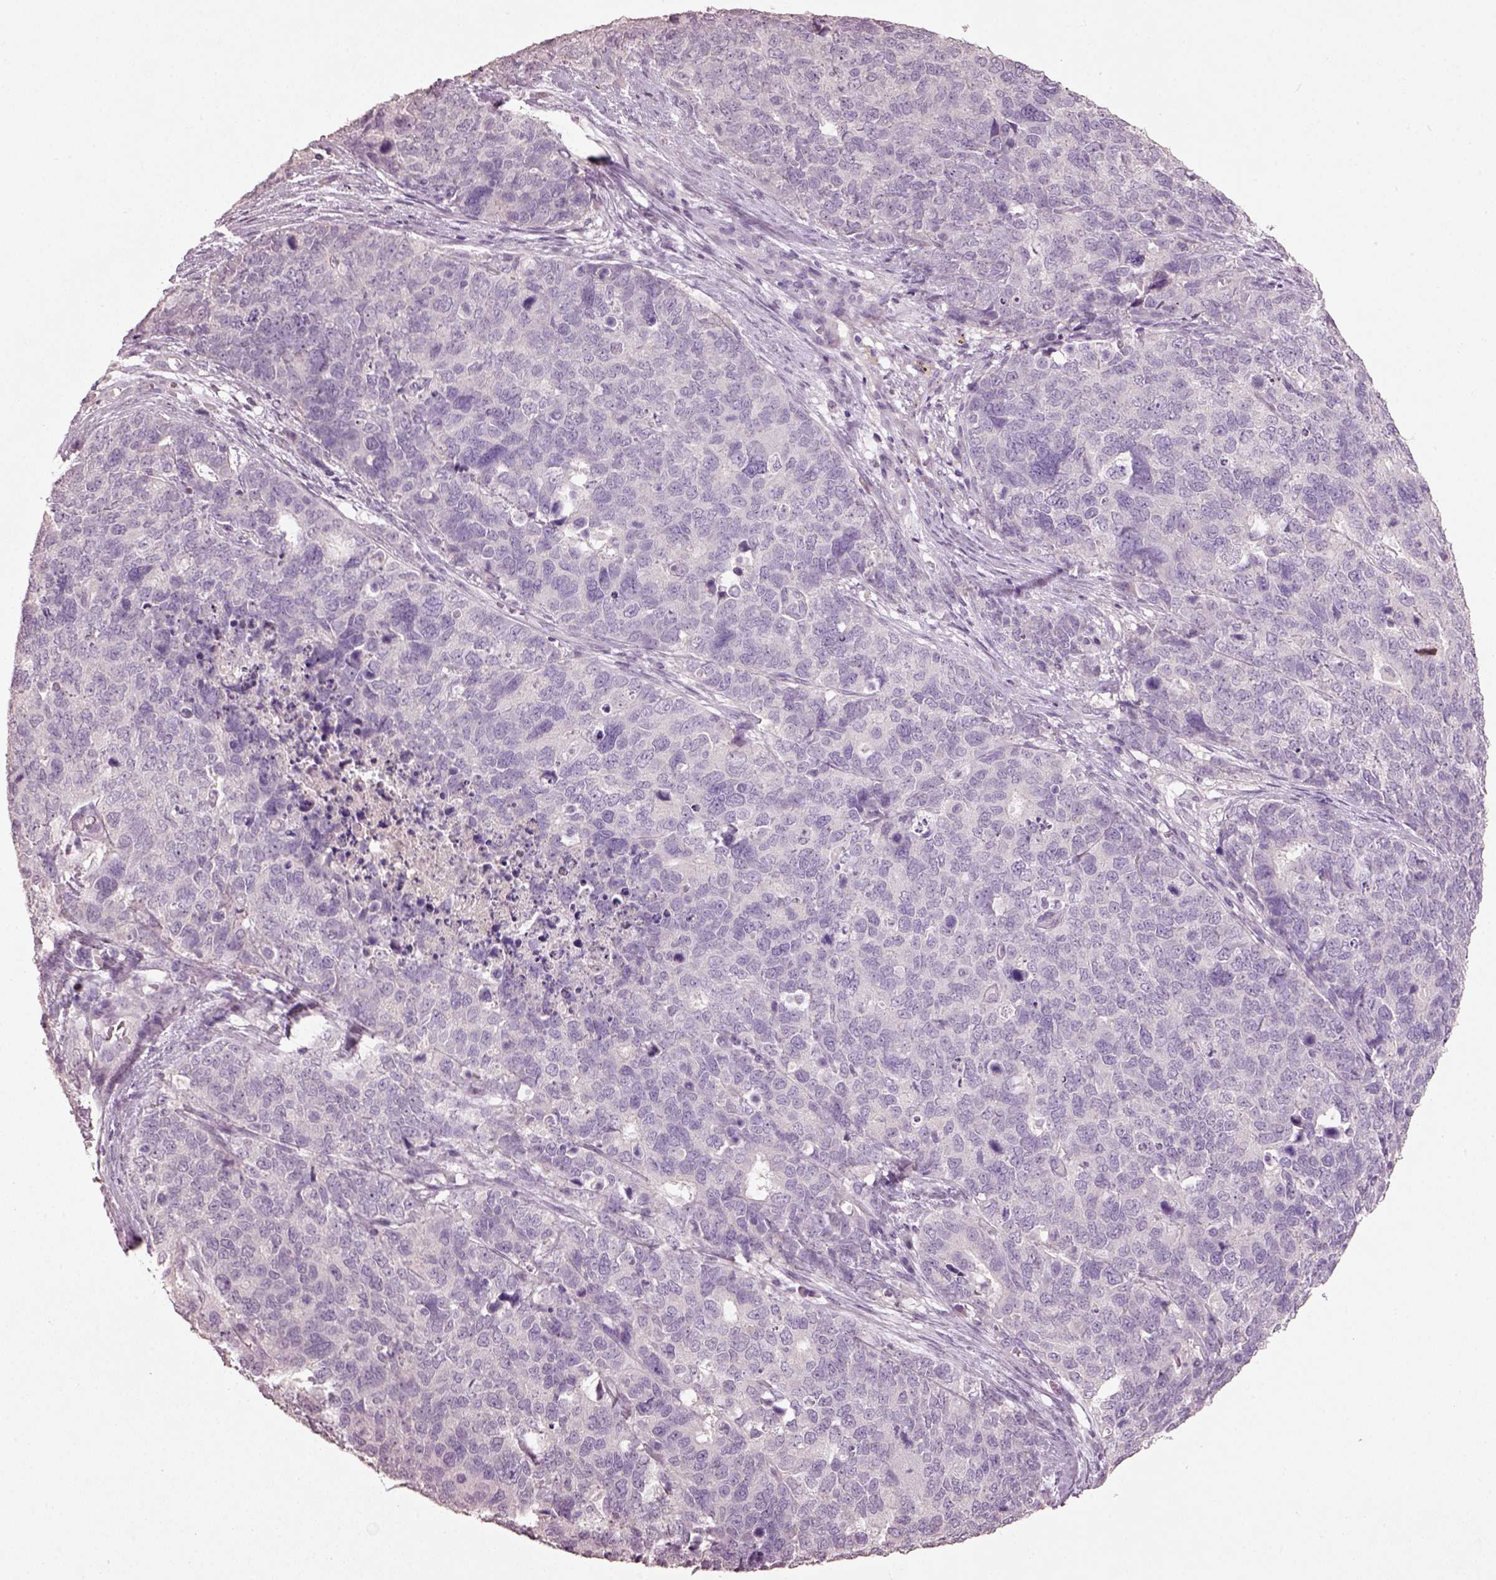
{"staining": {"intensity": "negative", "quantity": "none", "location": "none"}, "tissue": "cervical cancer", "cell_type": "Tumor cells", "image_type": "cancer", "snomed": [{"axis": "morphology", "description": "Squamous cell carcinoma, NOS"}, {"axis": "topography", "description": "Cervix"}], "caption": "Tumor cells are negative for brown protein staining in cervical squamous cell carcinoma.", "gene": "KCNIP3", "patient": {"sex": "female", "age": 63}}